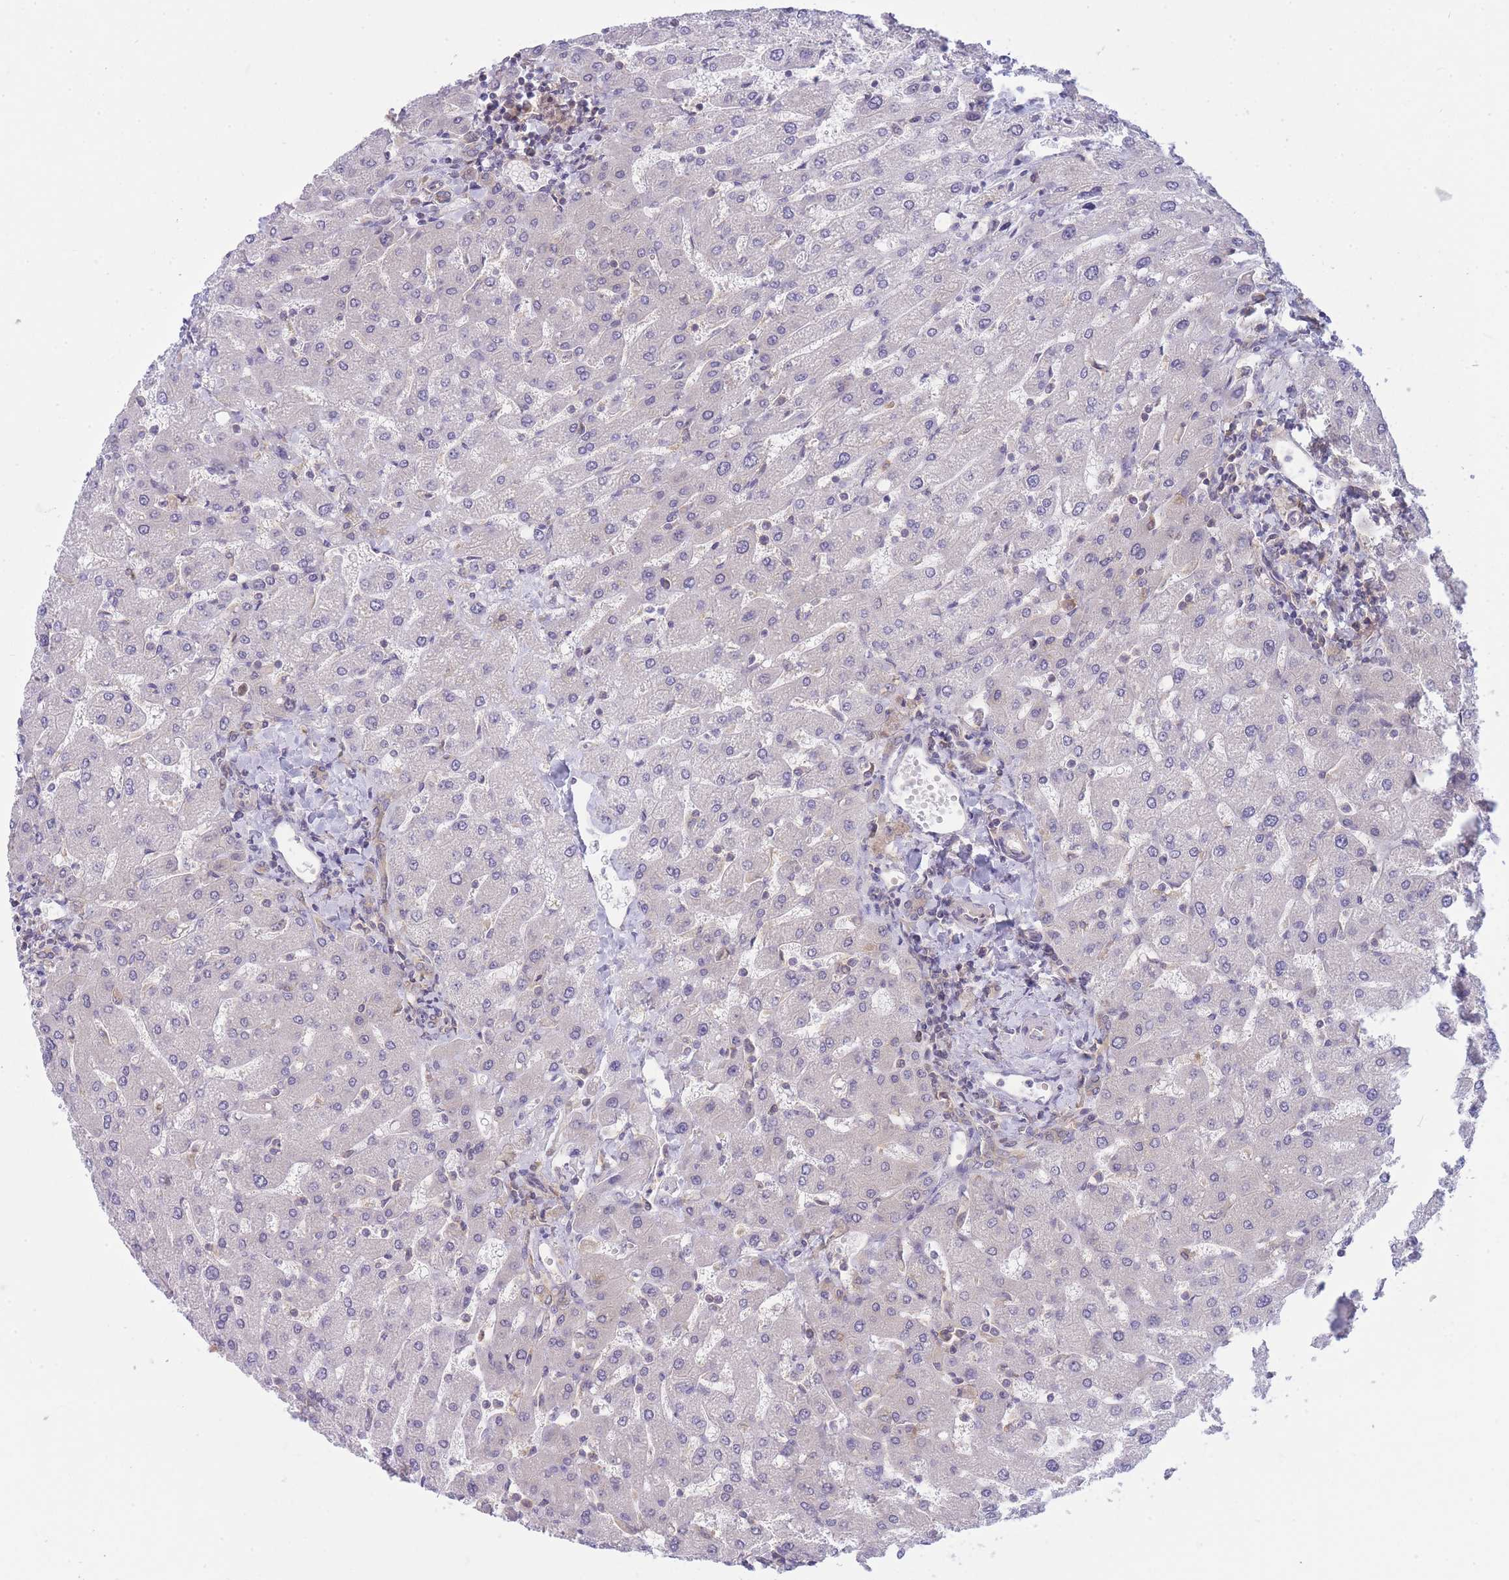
{"staining": {"intensity": "negative", "quantity": "none", "location": "none"}, "tissue": "liver", "cell_type": "Cholangiocytes", "image_type": "normal", "snomed": [{"axis": "morphology", "description": "Normal tissue, NOS"}, {"axis": "topography", "description": "Liver"}], "caption": "Cholangiocytes show no significant expression in unremarkable liver.", "gene": "PFDN6", "patient": {"sex": "male", "age": 55}}